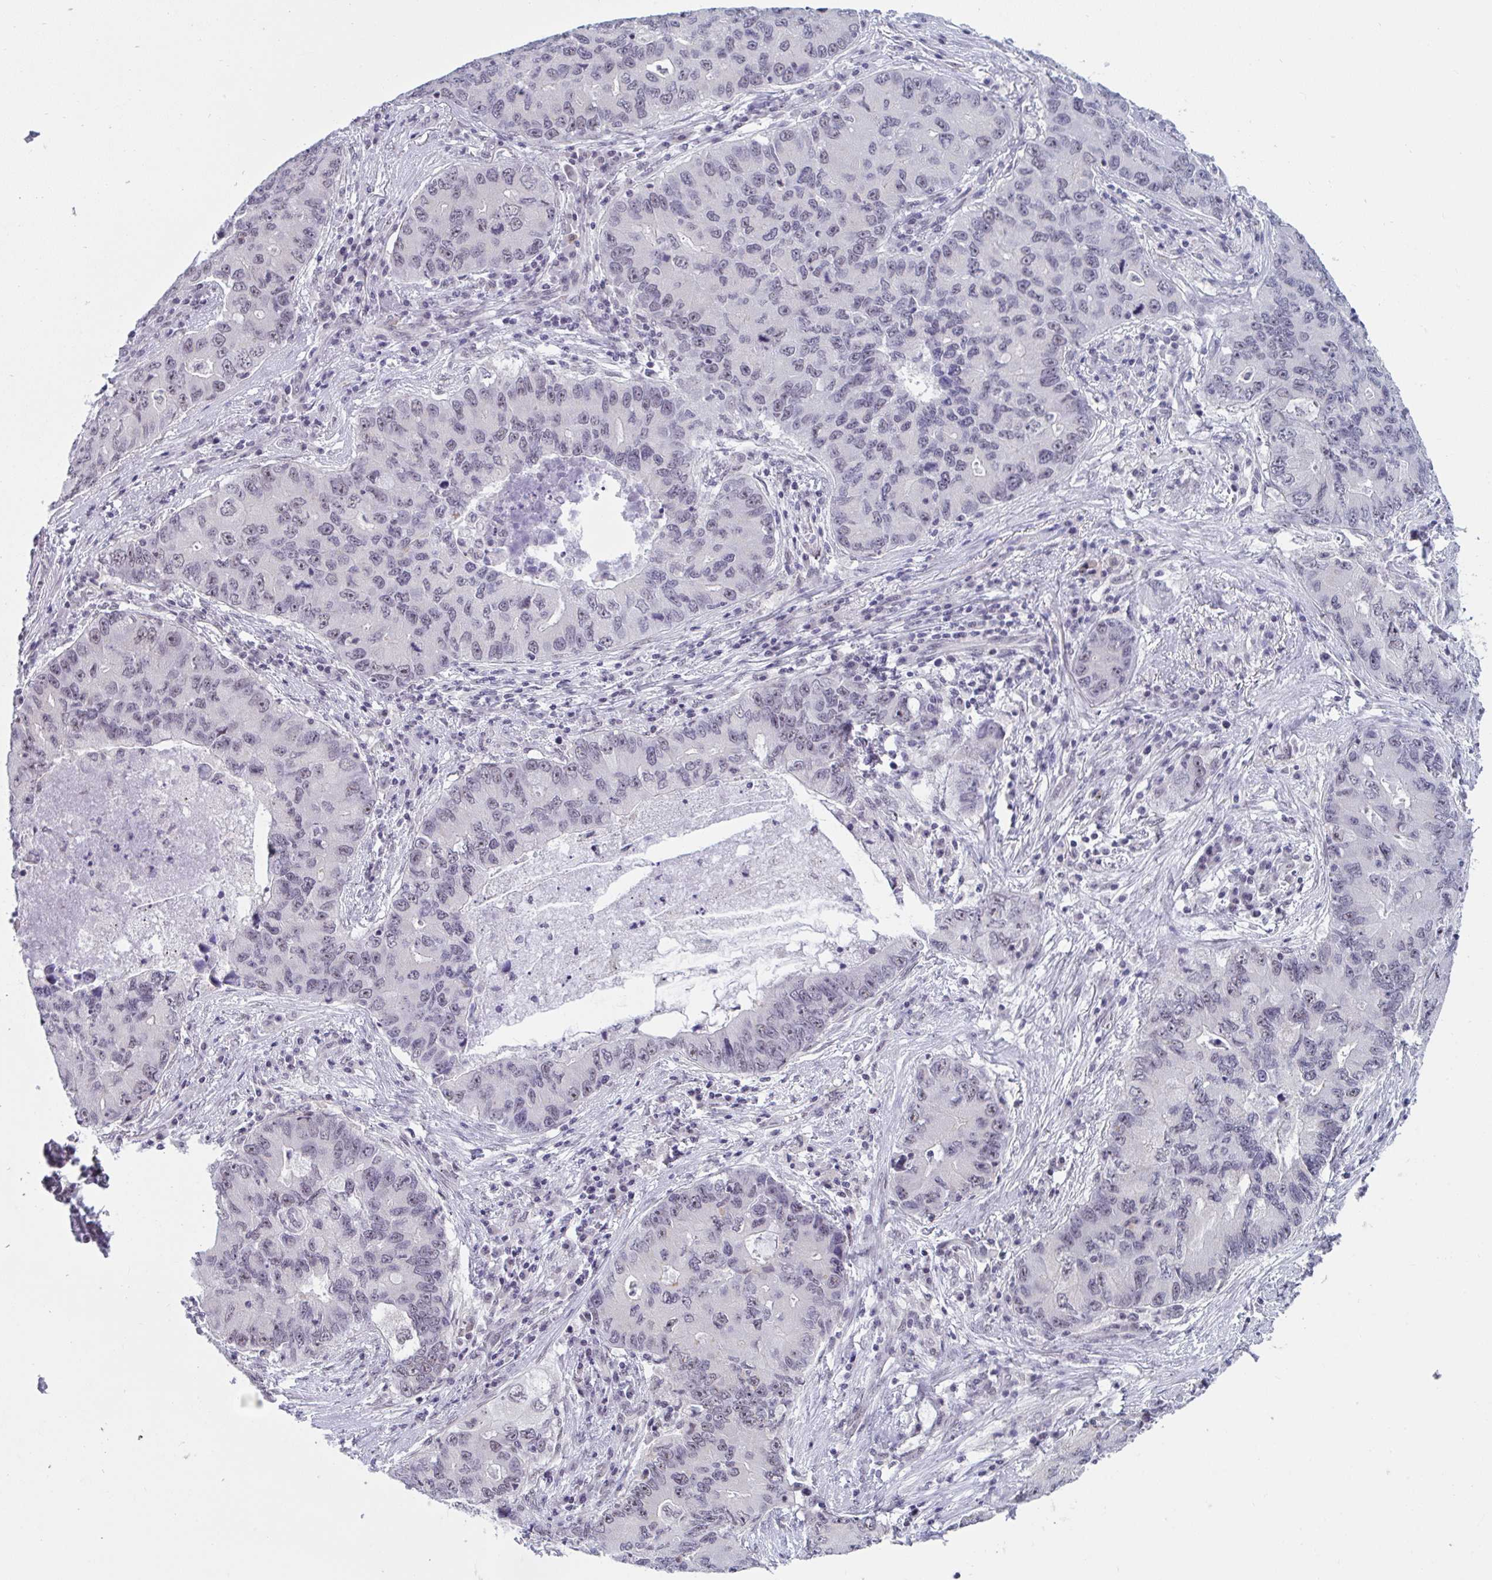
{"staining": {"intensity": "negative", "quantity": "none", "location": "none"}, "tissue": "lung cancer", "cell_type": "Tumor cells", "image_type": "cancer", "snomed": [{"axis": "morphology", "description": "Adenocarcinoma, NOS"}, {"axis": "morphology", "description": "Adenocarcinoma, metastatic, NOS"}, {"axis": "topography", "description": "Lymph node"}, {"axis": "topography", "description": "Lung"}], "caption": "Lung metastatic adenocarcinoma stained for a protein using IHC shows no staining tumor cells.", "gene": "PRR14", "patient": {"sex": "female", "age": 54}}